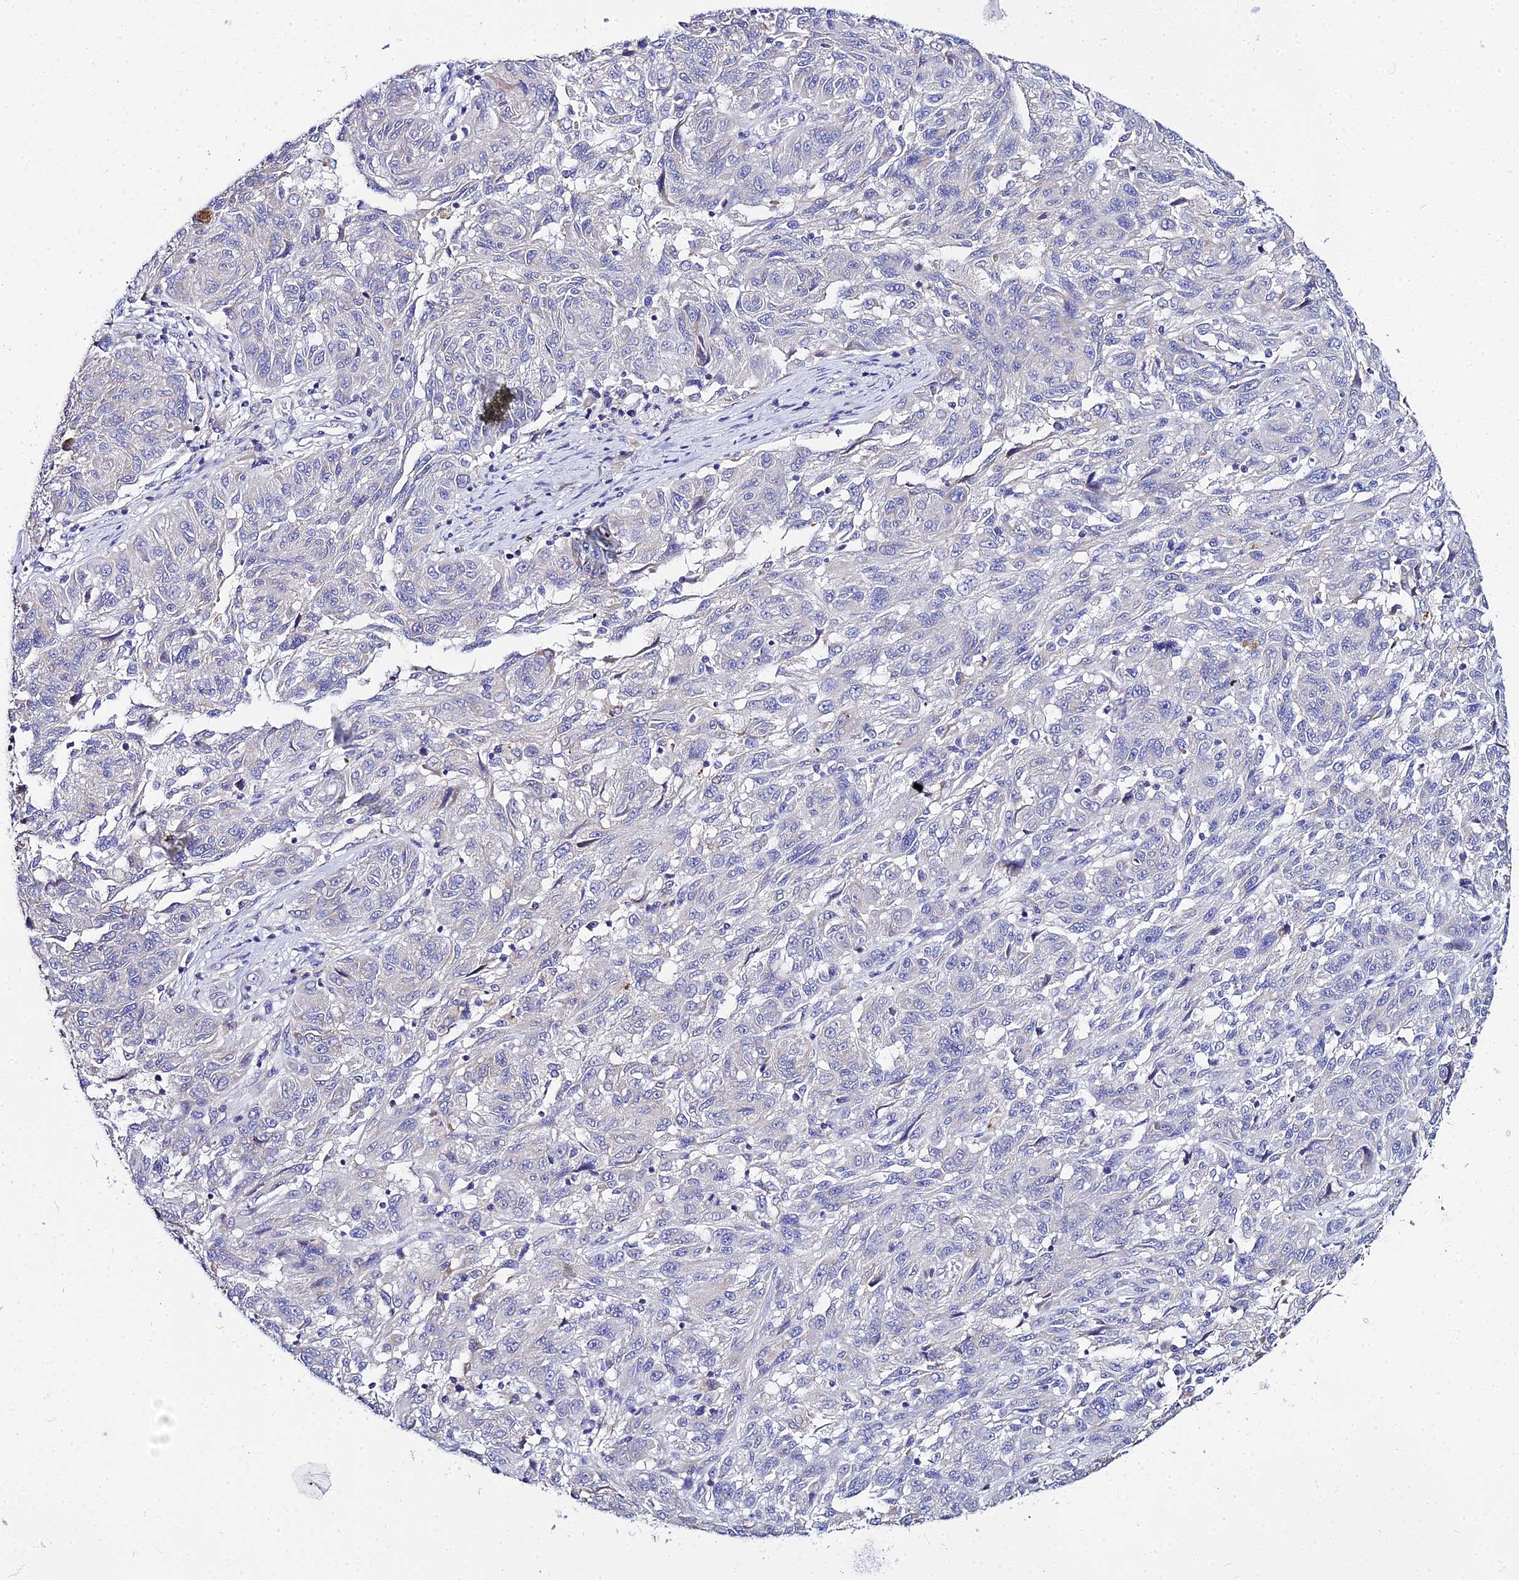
{"staining": {"intensity": "negative", "quantity": "none", "location": "none"}, "tissue": "melanoma", "cell_type": "Tumor cells", "image_type": "cancer", "snomed": [{"axis": "morphology", "description": "Malignant melanoma, NOS"}, {"axis": "topography", "description": "Skin"}], "caption": "A high-resolution micrograph shows immunohistochemistry staining of malignant melanoma, which shows no significant expression in tumor cells.", "gene": "ZXDA", "patient": {"sex": "male", "age": 53}}